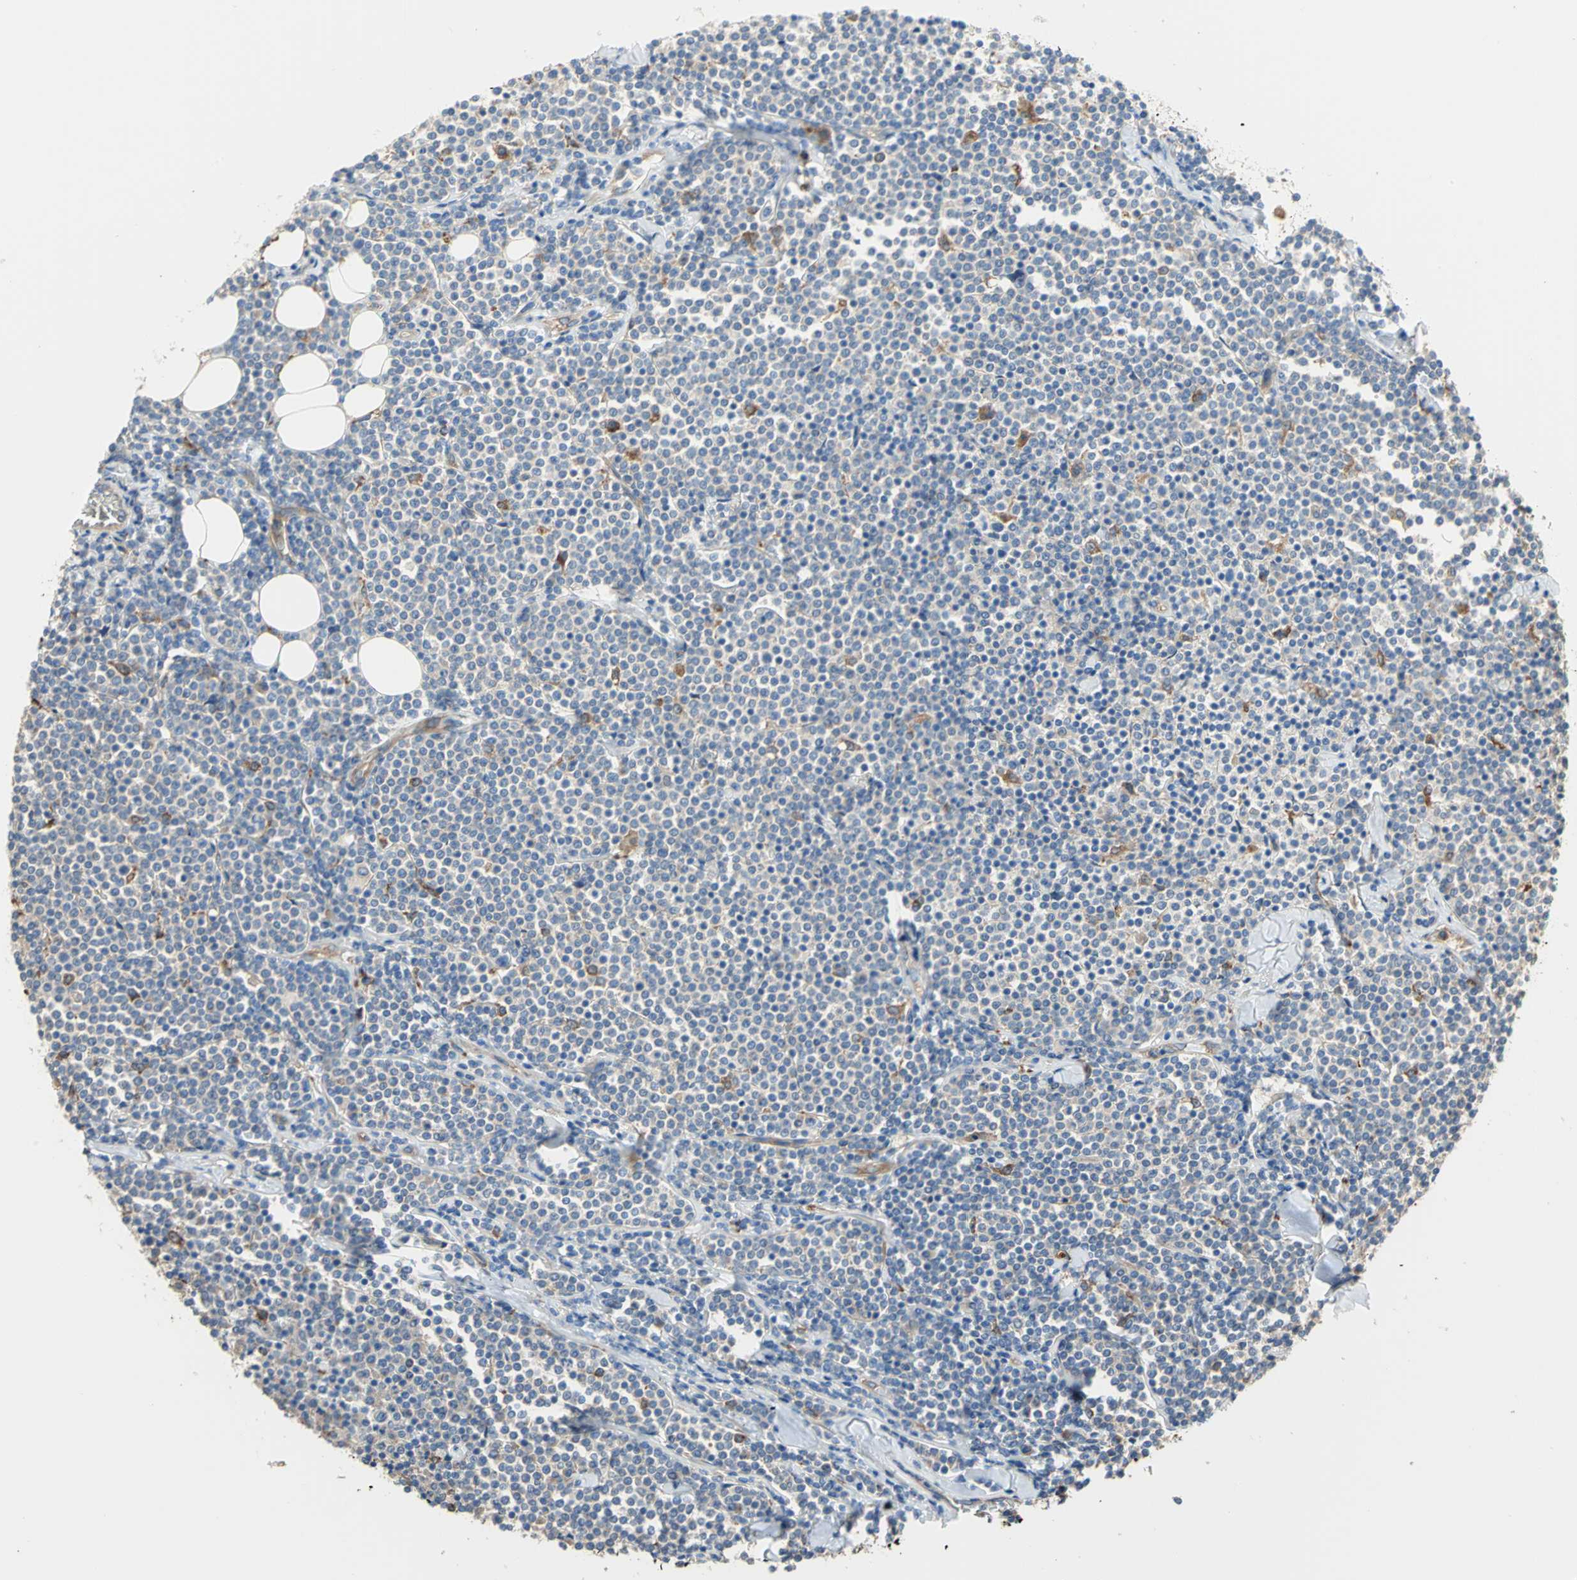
{"staining": {"intensity": "negative", "quantity": "none", "location": "none"}, "tissue": "lymphoma", "cell_type": "Tumor cells", "image_type": "cancer", "snomed": [{"axis": "morphology", "description": "Malignant lymphoma, non-Hodgkin's type, Low grade"}, {"axis": "topography", "description": "Soft tissue"}], "caption": "Immunohistochemical staining of human malignant lymphoma, non-Hodgkin's type (low-grade) reveals no significant expression in tumor cells. (Stains: DAB immunohistochemistry (IHC) with hematoxylin counter stain, Microscopy: brightfield microscopy at high magnification).", "gene": "DIAPH2", "patient": {"sex": "male", "age": 92}}